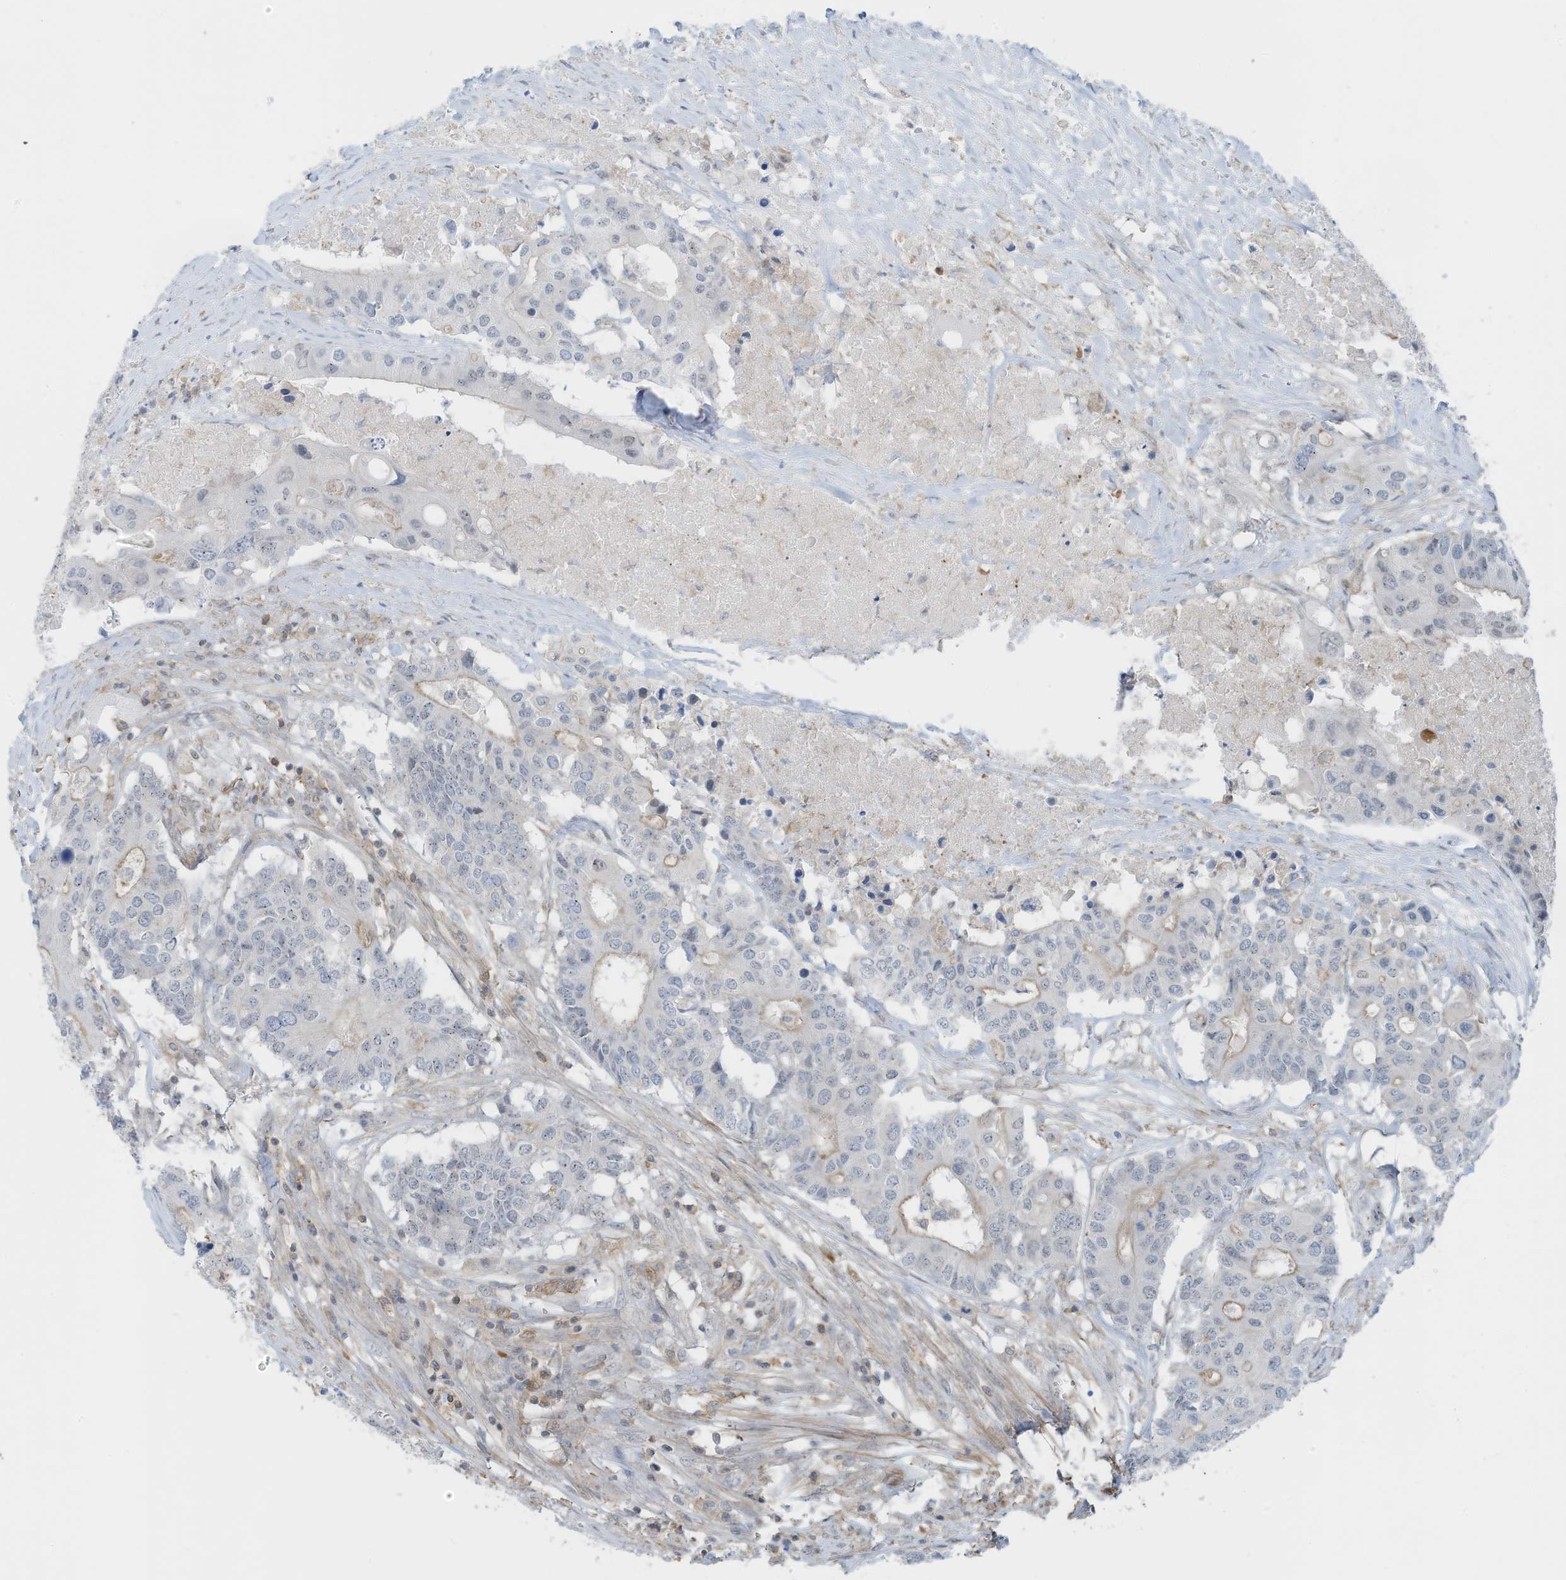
{"staining": {"intensity": "weak", "quantity": "25%-75%", "location": "cytoplasmic/membranous"}, "tissue": "colorectal cancer", "cell_type": "Tumor cells", "image_type": "cancer", "snomed": [{"axis": "morphology", "description": "Adenocarcinoma, NOS"}, {"axis": "topography", "description": "Colon"}], "caption": "DAB (3,3'-diaminobenzidine) immunohistochemical staining of colorectal cancer demonstrates weak cytoplasmic/membranous protein positivity in about 25%-75% of tumor cells.", "gene": "ZNF846", "patient": {"sex": "male", "age": 77}}